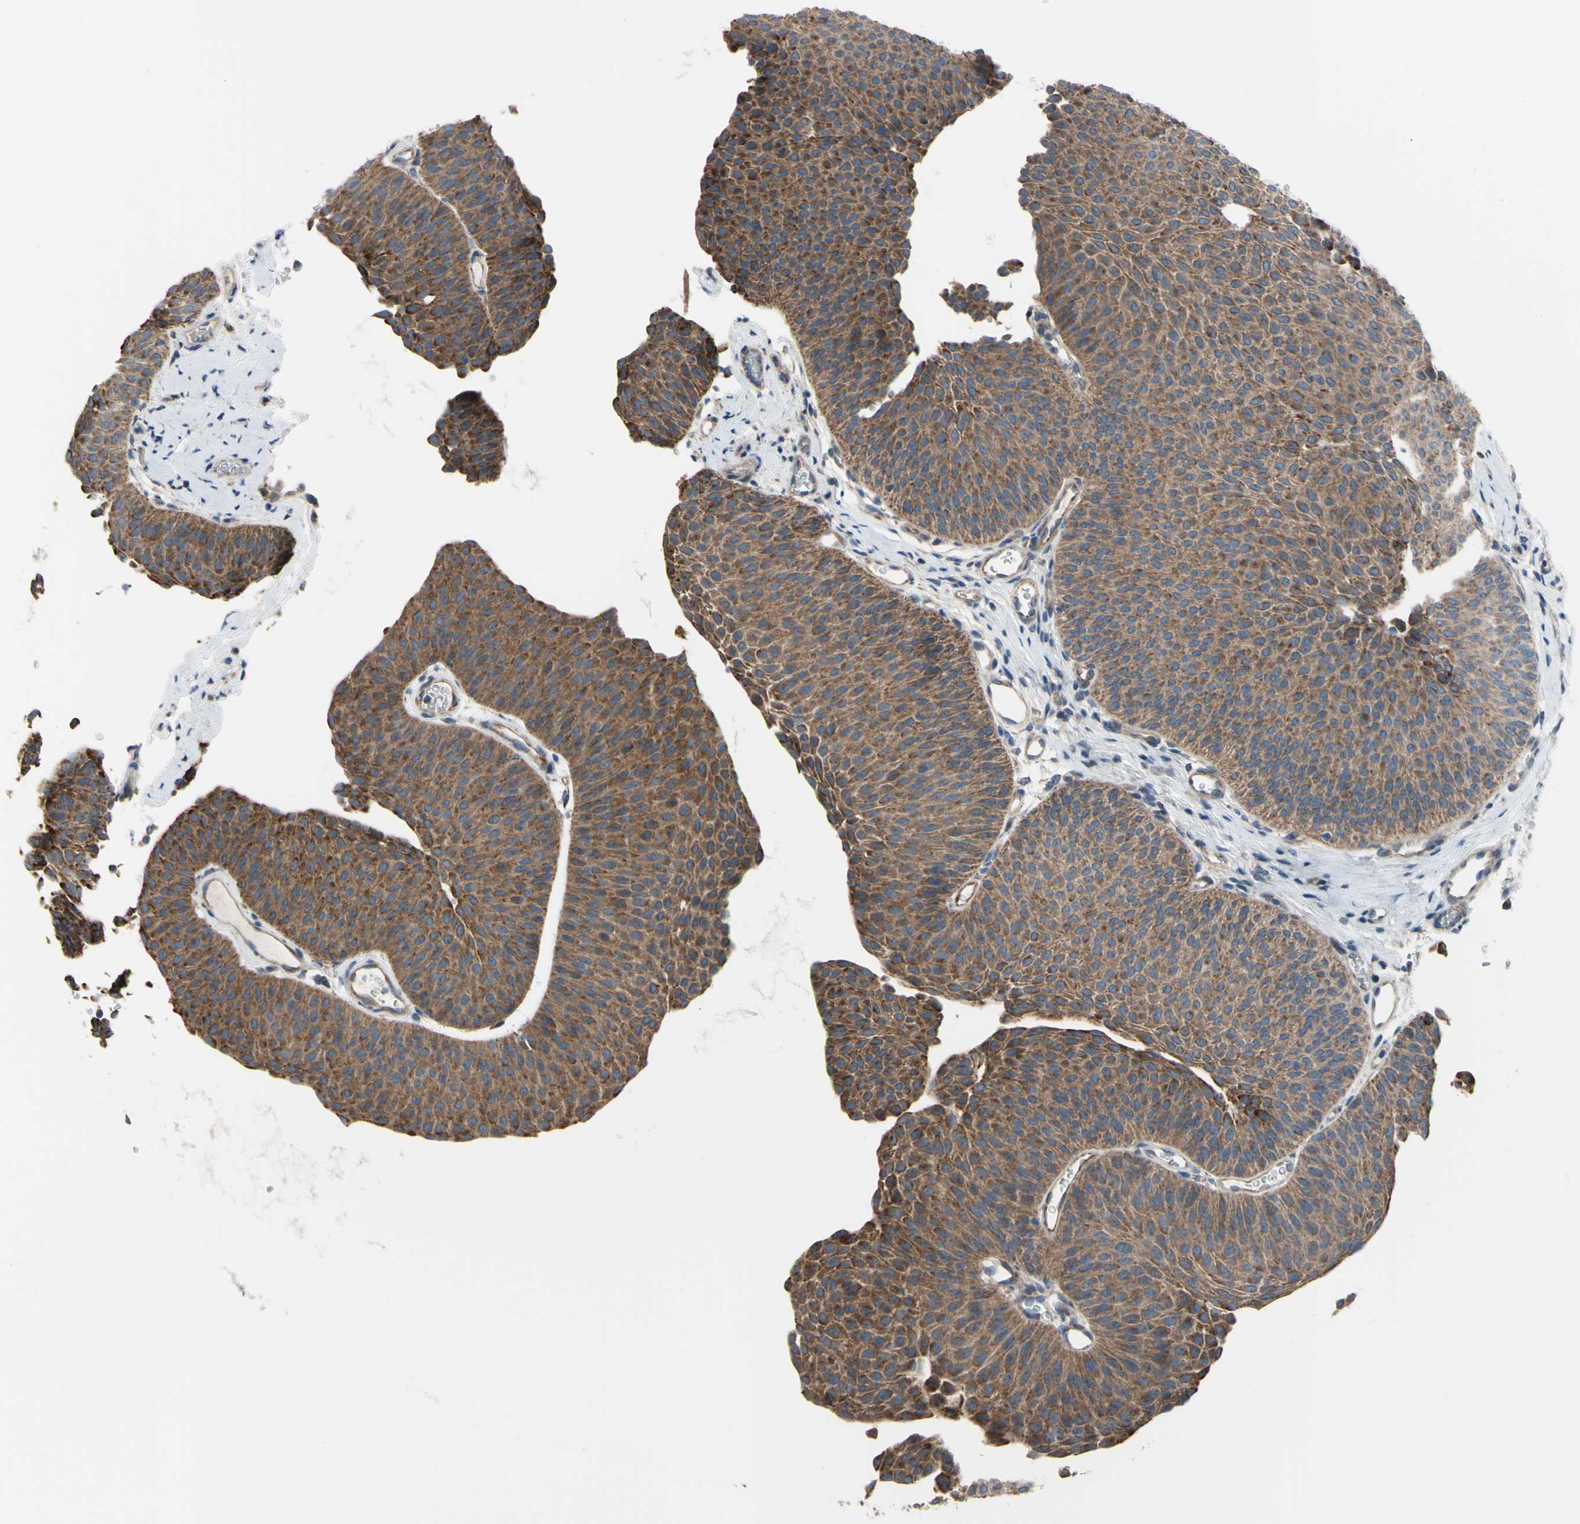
{"staining": {"intensity": "moderate", "quantity": ">75%", "location": "cytoplasmic/membranous"}, "tissue": "urothelial cancer", "cell_type": "Tumor cells", "image_type": "cancer", "snomed": [{"axis": "morphology", "description": "Urothelial carcinoma, Low grade"}, {"axis": "topography", "description": "Urinary bladder"}], "caption": "This photomicrograph exhibits IHC staining of human urothelial cancer, with medium moderate cytoplasmic/membranous expression in about >75% of tumor cells.", "gene": "GRAMD2B", "patient": {"sex": "female", "age": 60}}